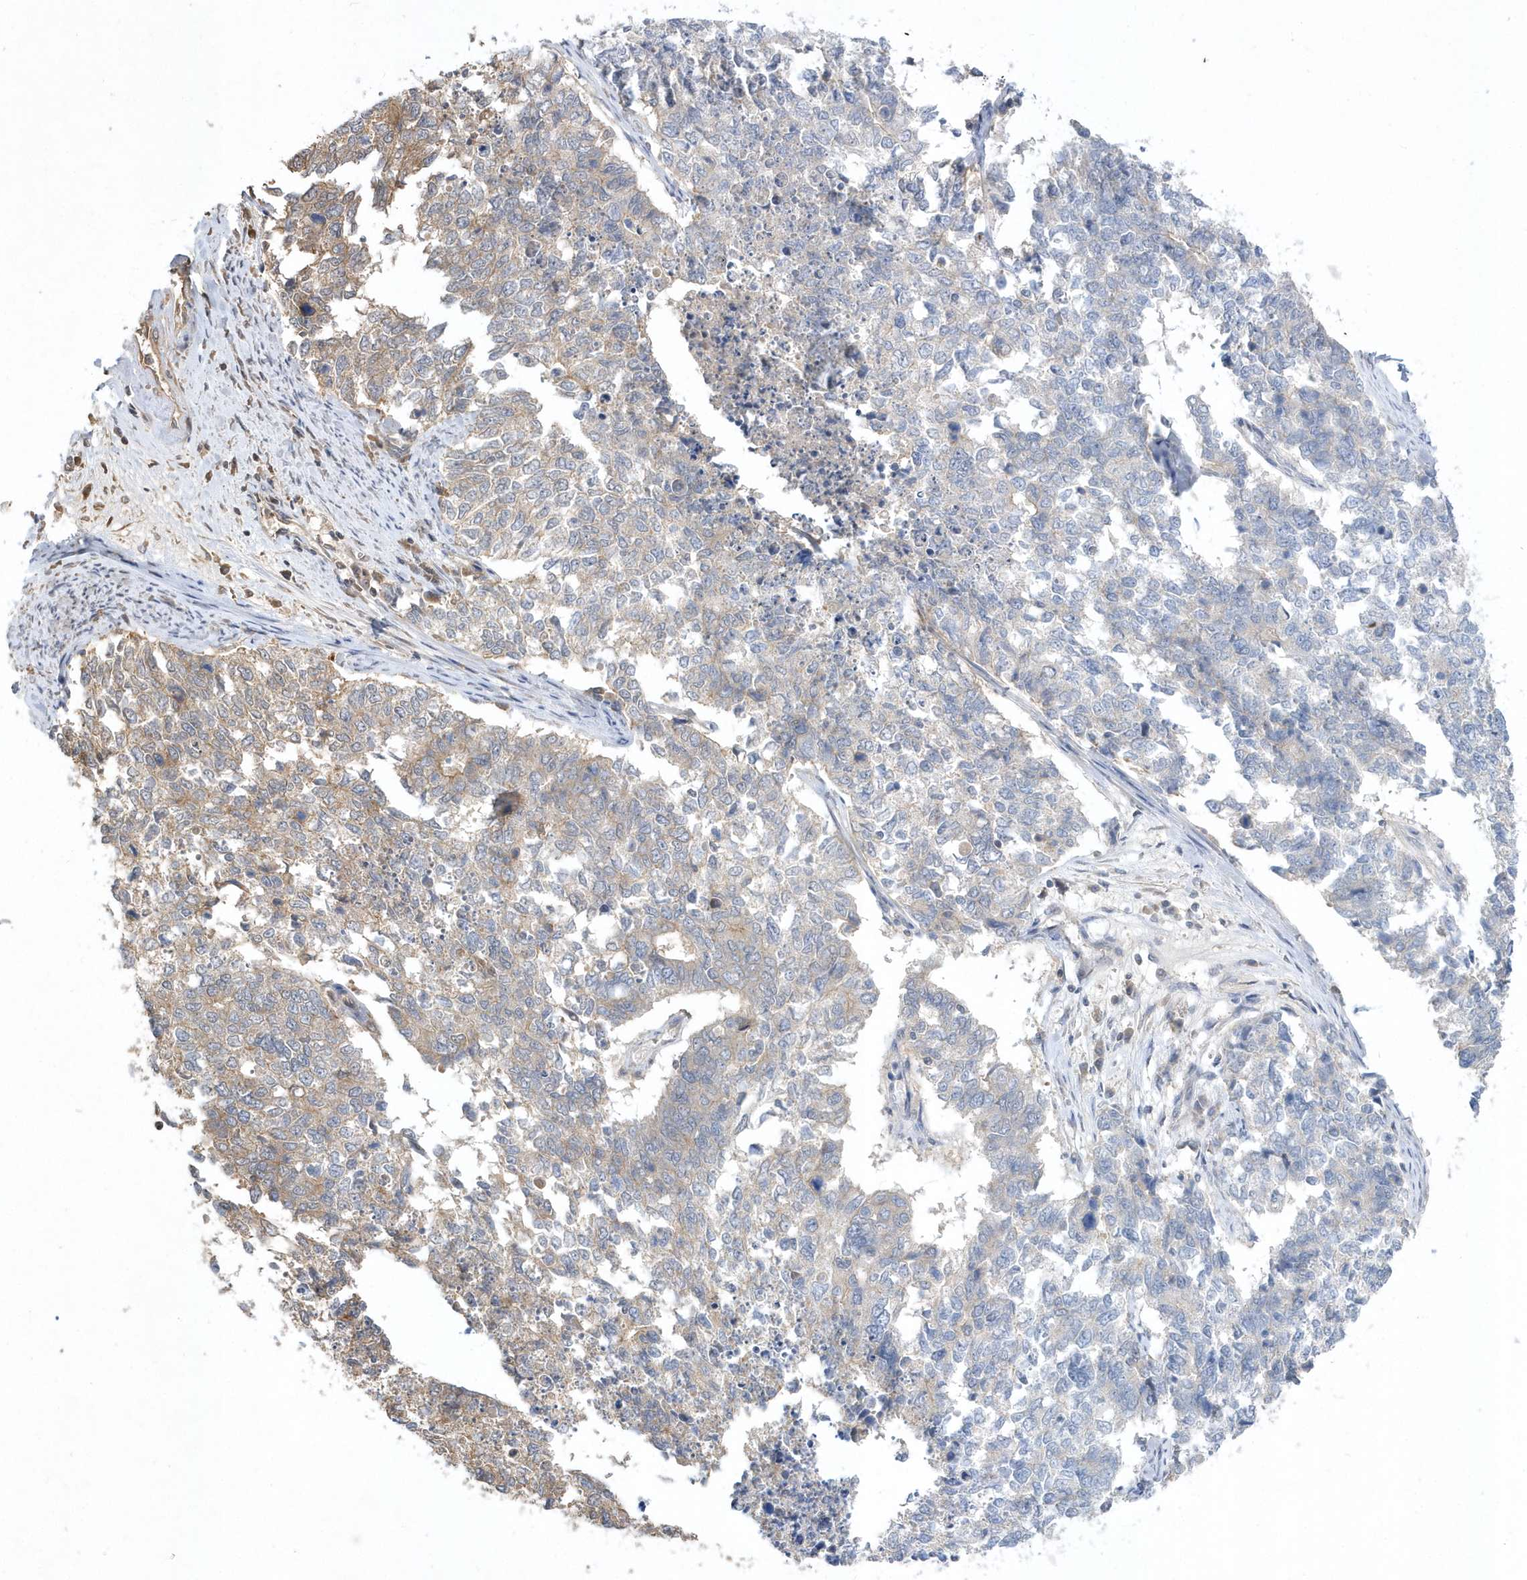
{"staining": {"intensity": "moderate", "quantity": "25%-75%", "location": "cytoplasmic/membranous"}, "tissue": "cervical cancer", "cell_type": "Tumor cells", "image_type": "cancer", "snomed": [{"axis": "morphology", "description": "Squamous cell carcinoma, NOS"}, {"axis": "topography", "description": "Cervix"}], "caption": "High-magnification brightfield microscopy of cervical cancer (squamous cell carcinoma) stained with DAB (brown) and counterstained with hematoxylin (blue). tumor cells exhibit moderate cytoplasmic/membranous staining is seen in about25%-75% of cells.", "gene": "GFM2", "patient": {"sex": "female", "age": 63}}